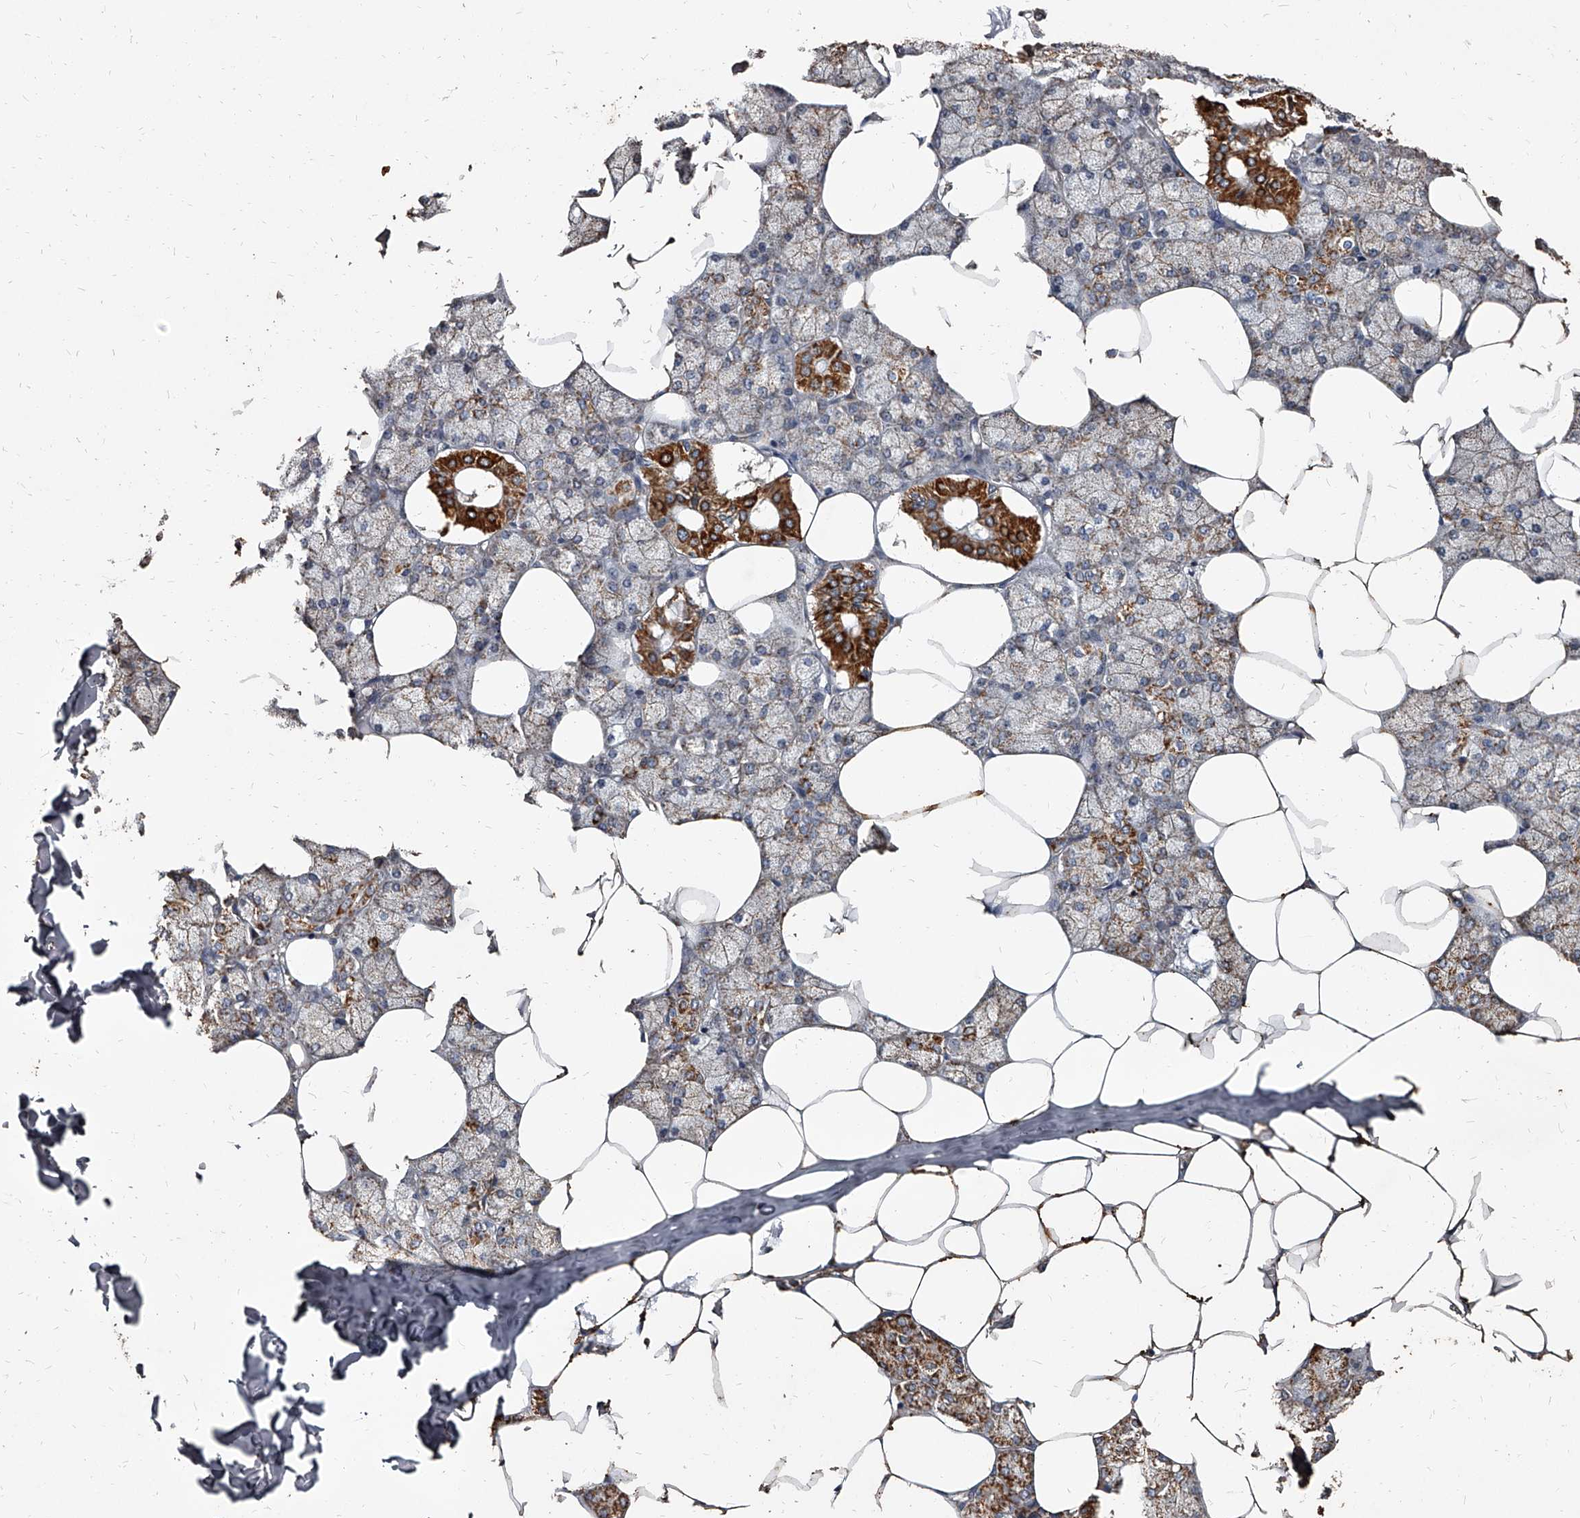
{"staining": {"intensity": "strong", "quantity": "<25%", "location": "cytoplasmic/membranous"}, "tissue": "salivary gland", "cell_type": "Glandular cells", "image_type": "normal", "snomed": [{"axis": "morphology", "description": "Normal tissue, NOS"}, {"axis": "topography", "description": "Salivary gland"}], "caption": "A micrograph of salivary gland stained for a protein demonstrates strong cytoplasmic/membranous brown staining in glandular cells.", "gene": "GPR183", "patient": {"sex": "male", "age": 62}}